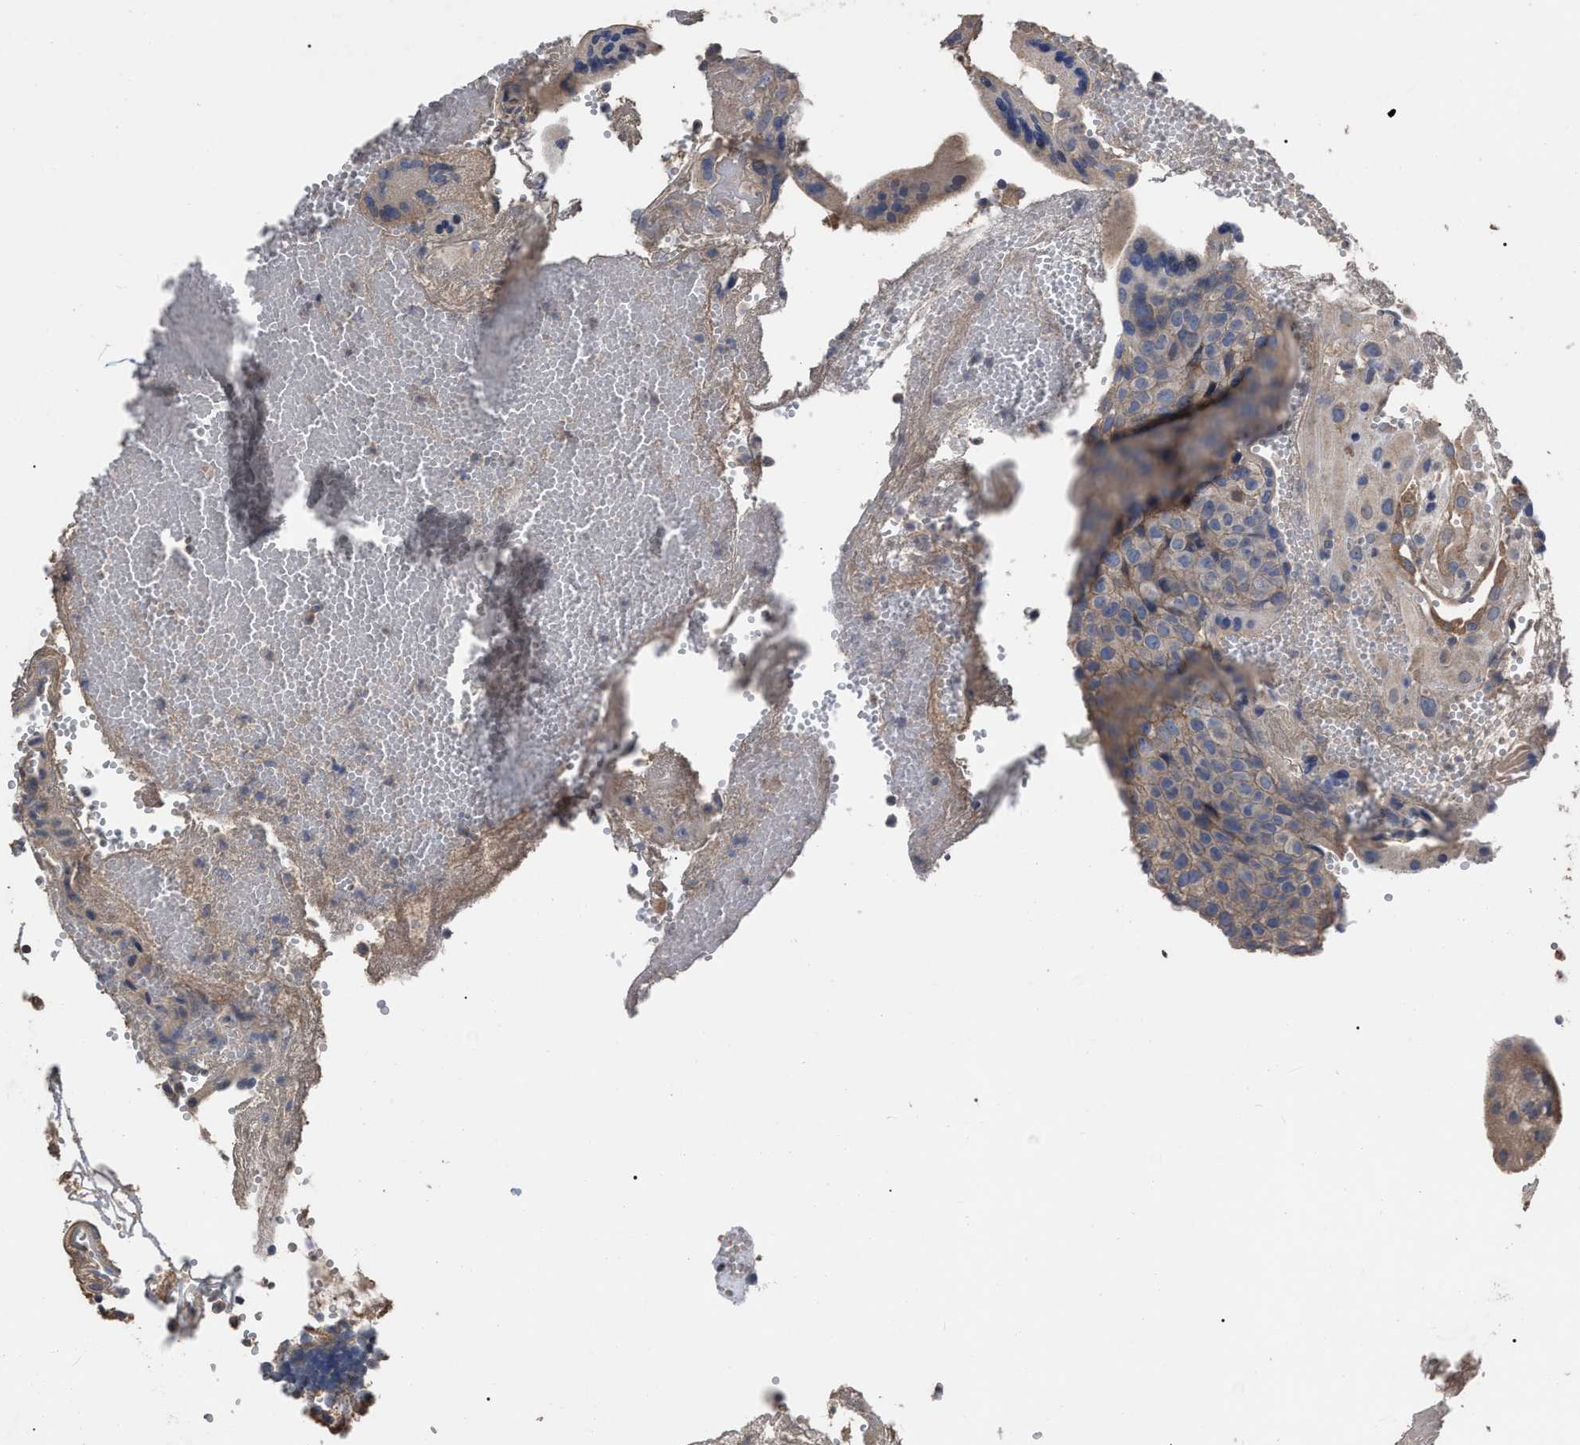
{"staining": {"intensity": "moderate", "quantity": ">75%", "location": "cytoplasmic/membranous"}, "tissue": "placenta", "cell_type": "Trophoblastic cells", "image_type": "normal", "snomed": [{"axis": "morphology", "description": "Normal tissue, NOS"}, {"axis": "topography", "description": "Placenta"}], "caption": "Brown immunohistochemical staining in unremarkable placenta exhibits moderate cytoplasmic/membranous positivity in approximately >75% of trophoblastic cells.", "gene": "BTN2A1", "patient": {"sex": "female", "age": 18}}